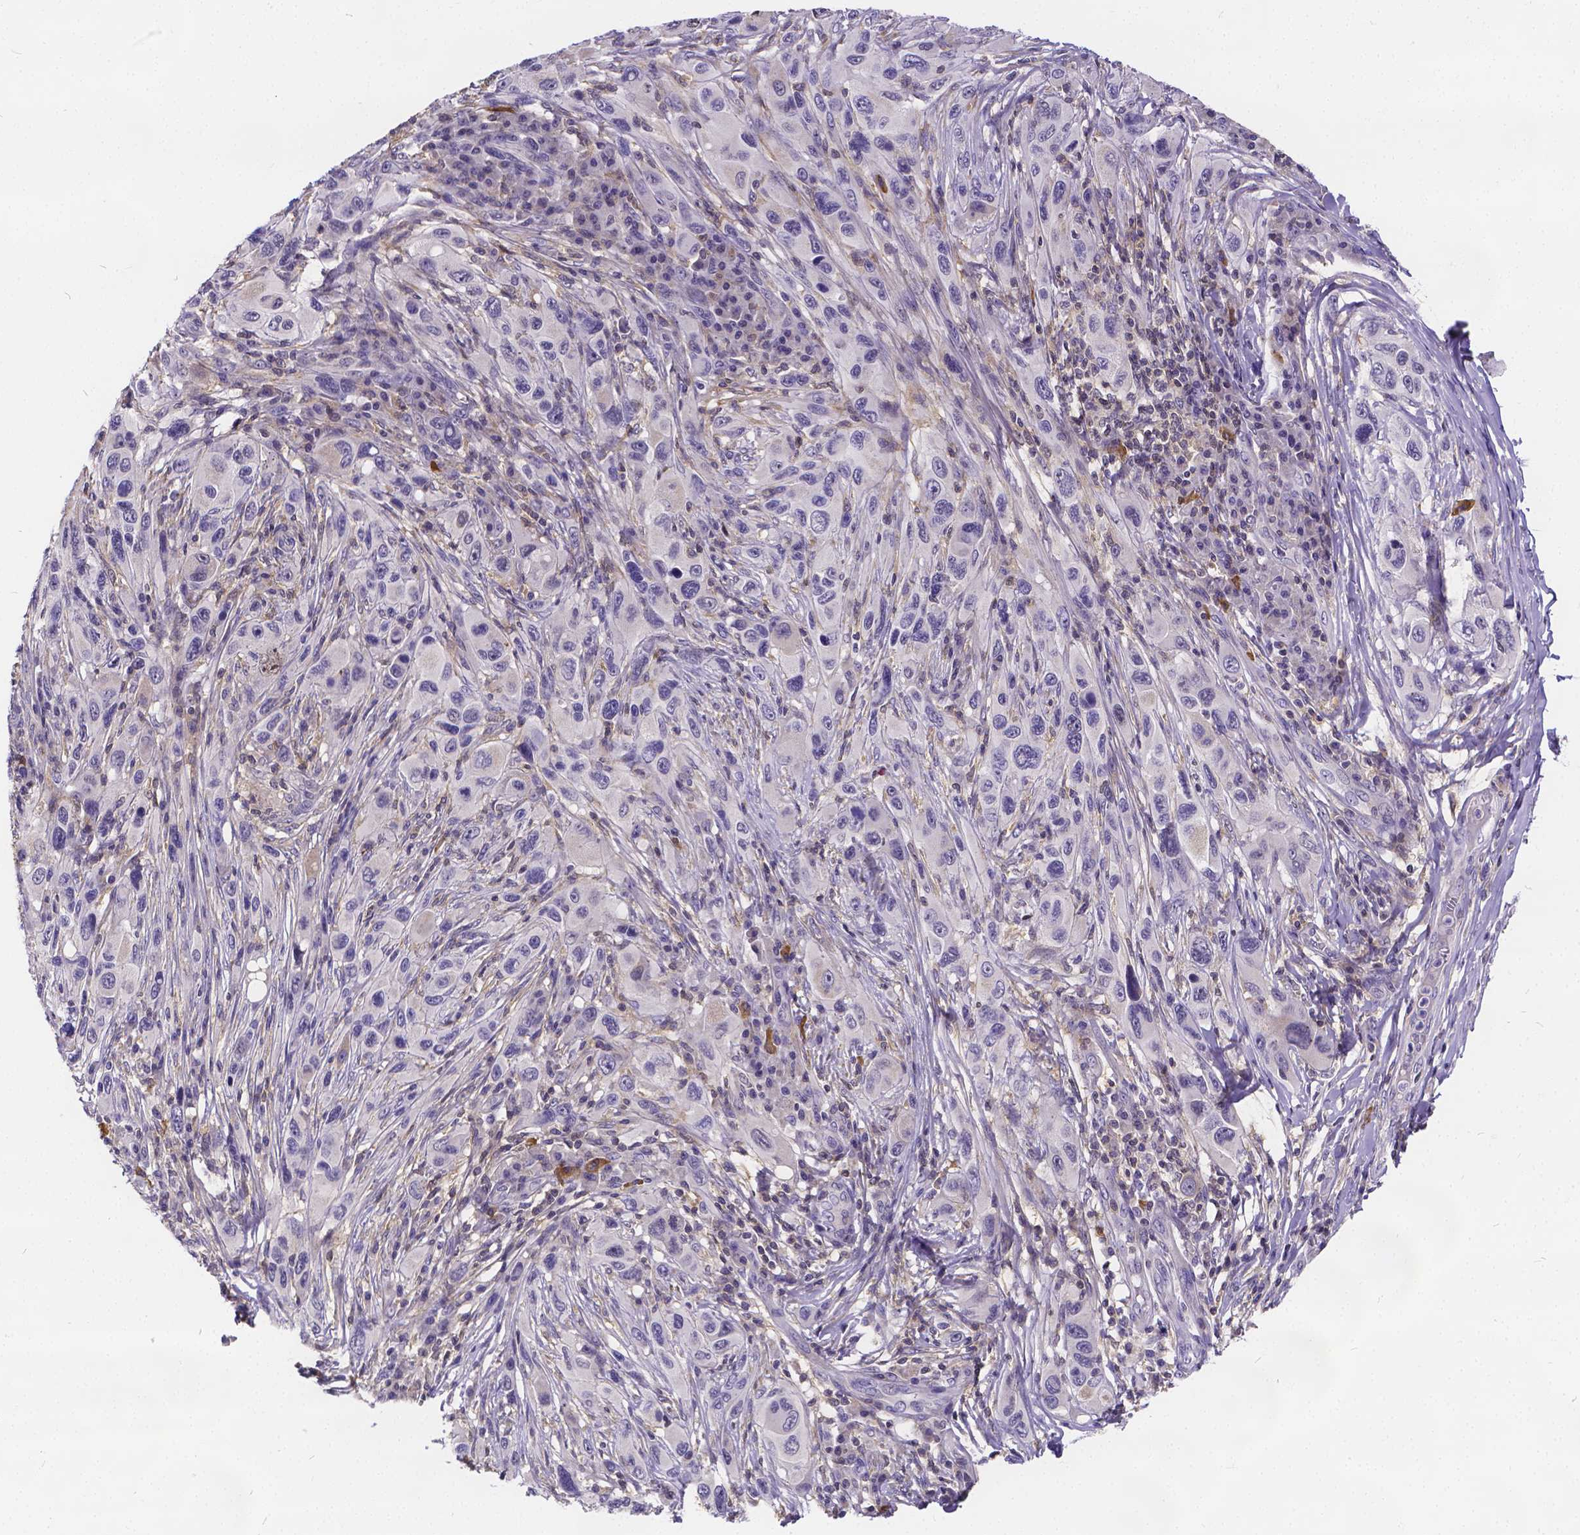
{"staining": {"intensity": "negative", "quantity": "none", "location": "none"}, "tissue": "melanoma", "cell_type": "Tumor cells", "image_type": "cancer", "snomed": [{"axis": "morphology", "description": "Malignant melanoma, NOS"}, {"axis": "topography", "description": "Skin"}], "caption": "Immunohistochemistry of malignant melanoma exhibits no staining in tumor cells. (Stains: DAB immunohistochemistry with hematoxylin counter stain, Microscopy: brightfield microscopy at high magnification).", "gene": "GLRB", "patient": {"sex": "male", "age": 53}}